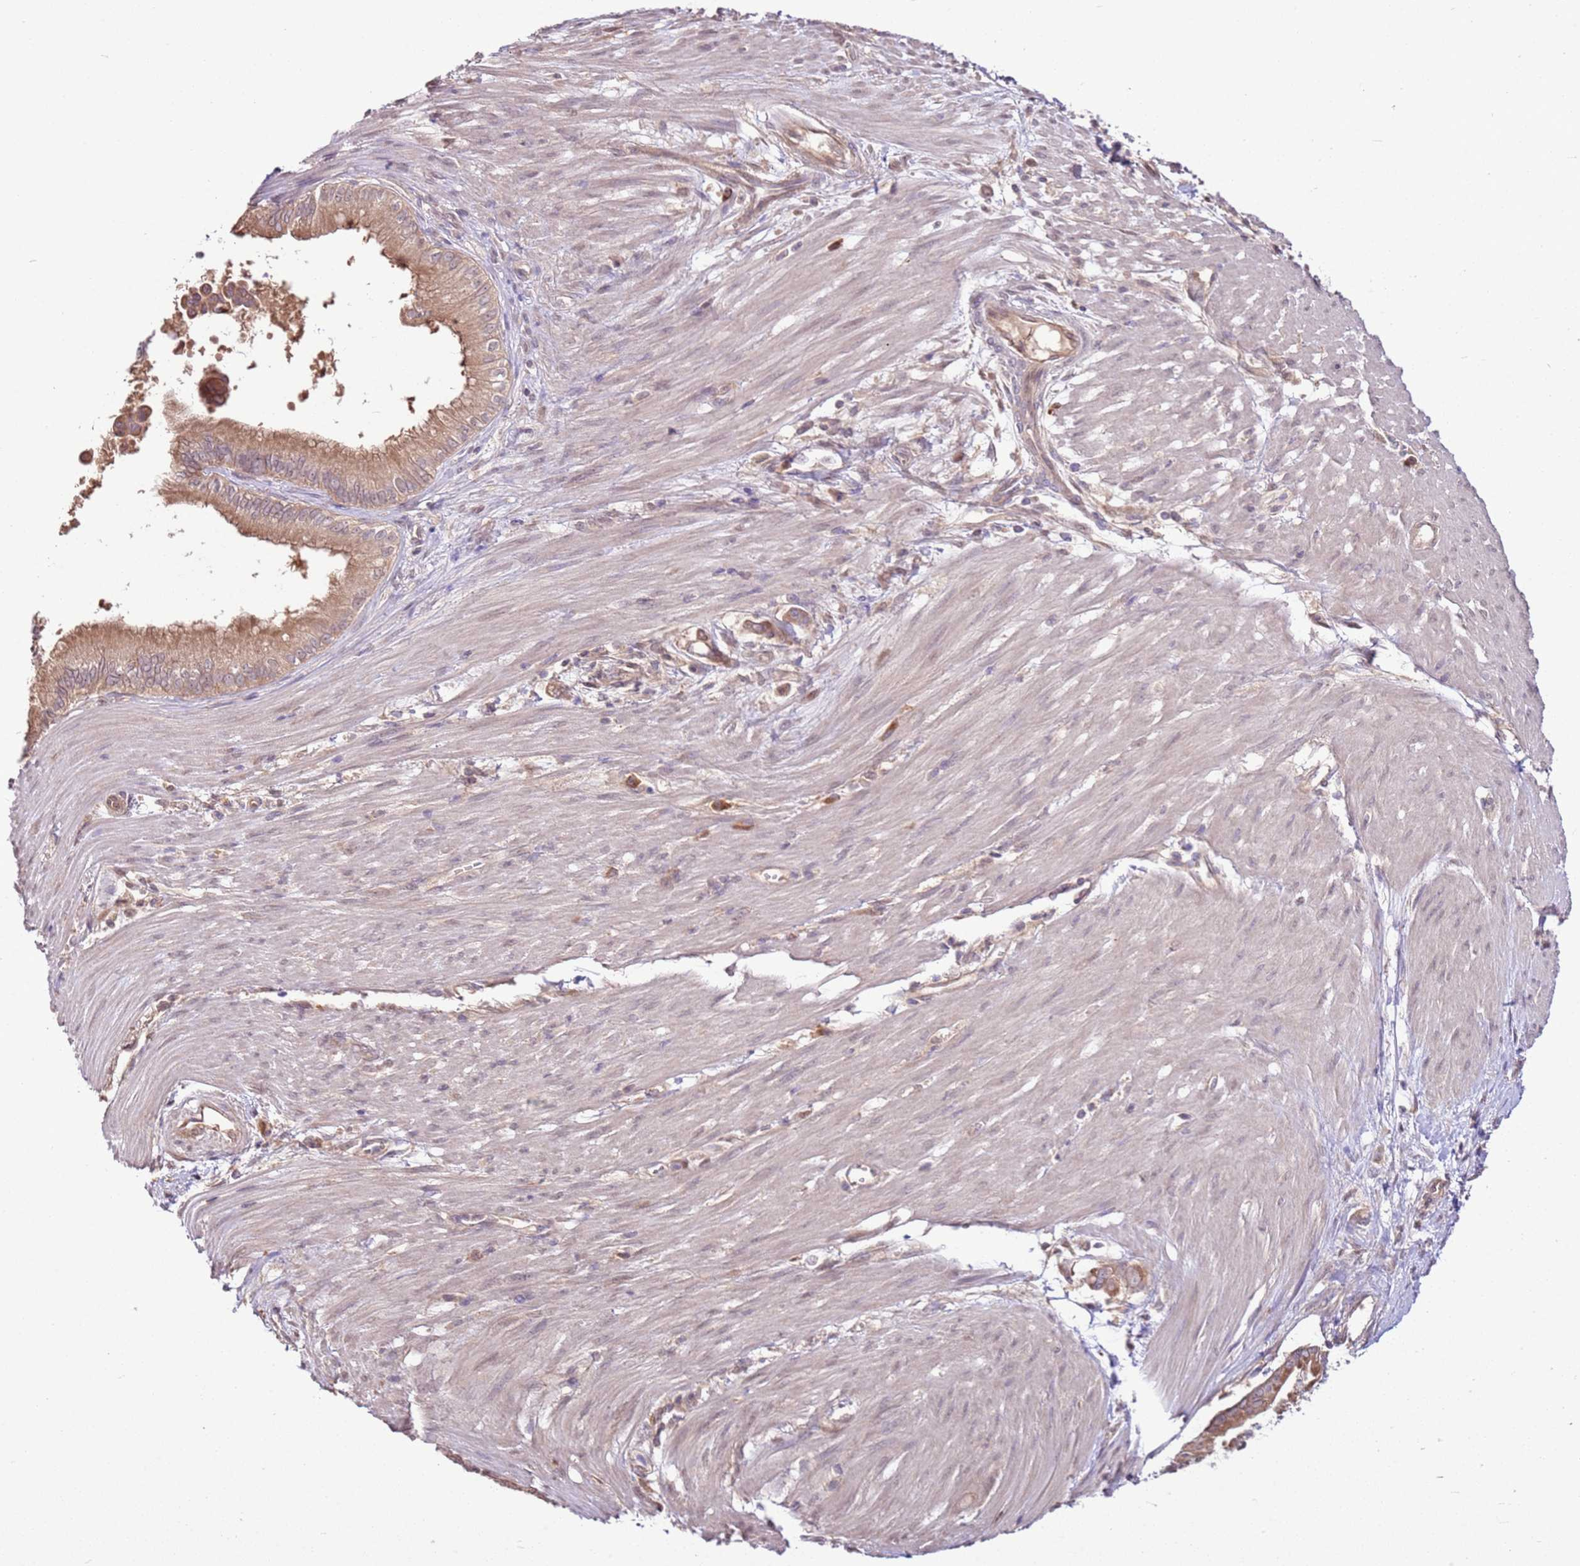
{"staining": {"intensity": "moderate", "quantity": ">75%", "location": "cytoplasmic/membranous"}, "tissue": "pancreatic cancer", "cell_type": "Tumor cells", "image_type": "cancer", "snomed": [{"axis": "morphology", "description": "Adenocarcinoma, NOS"}, {"axis": "topography", "description": "Pancreas"}], "caption": "Moderate cytoplasmic/membranous positivity is seen in about >75% of tumor cells in pancreatic cancer (adenocarcinoma).", "gene": "BBS5", "patient": {"sex": "male", "age": 71}}